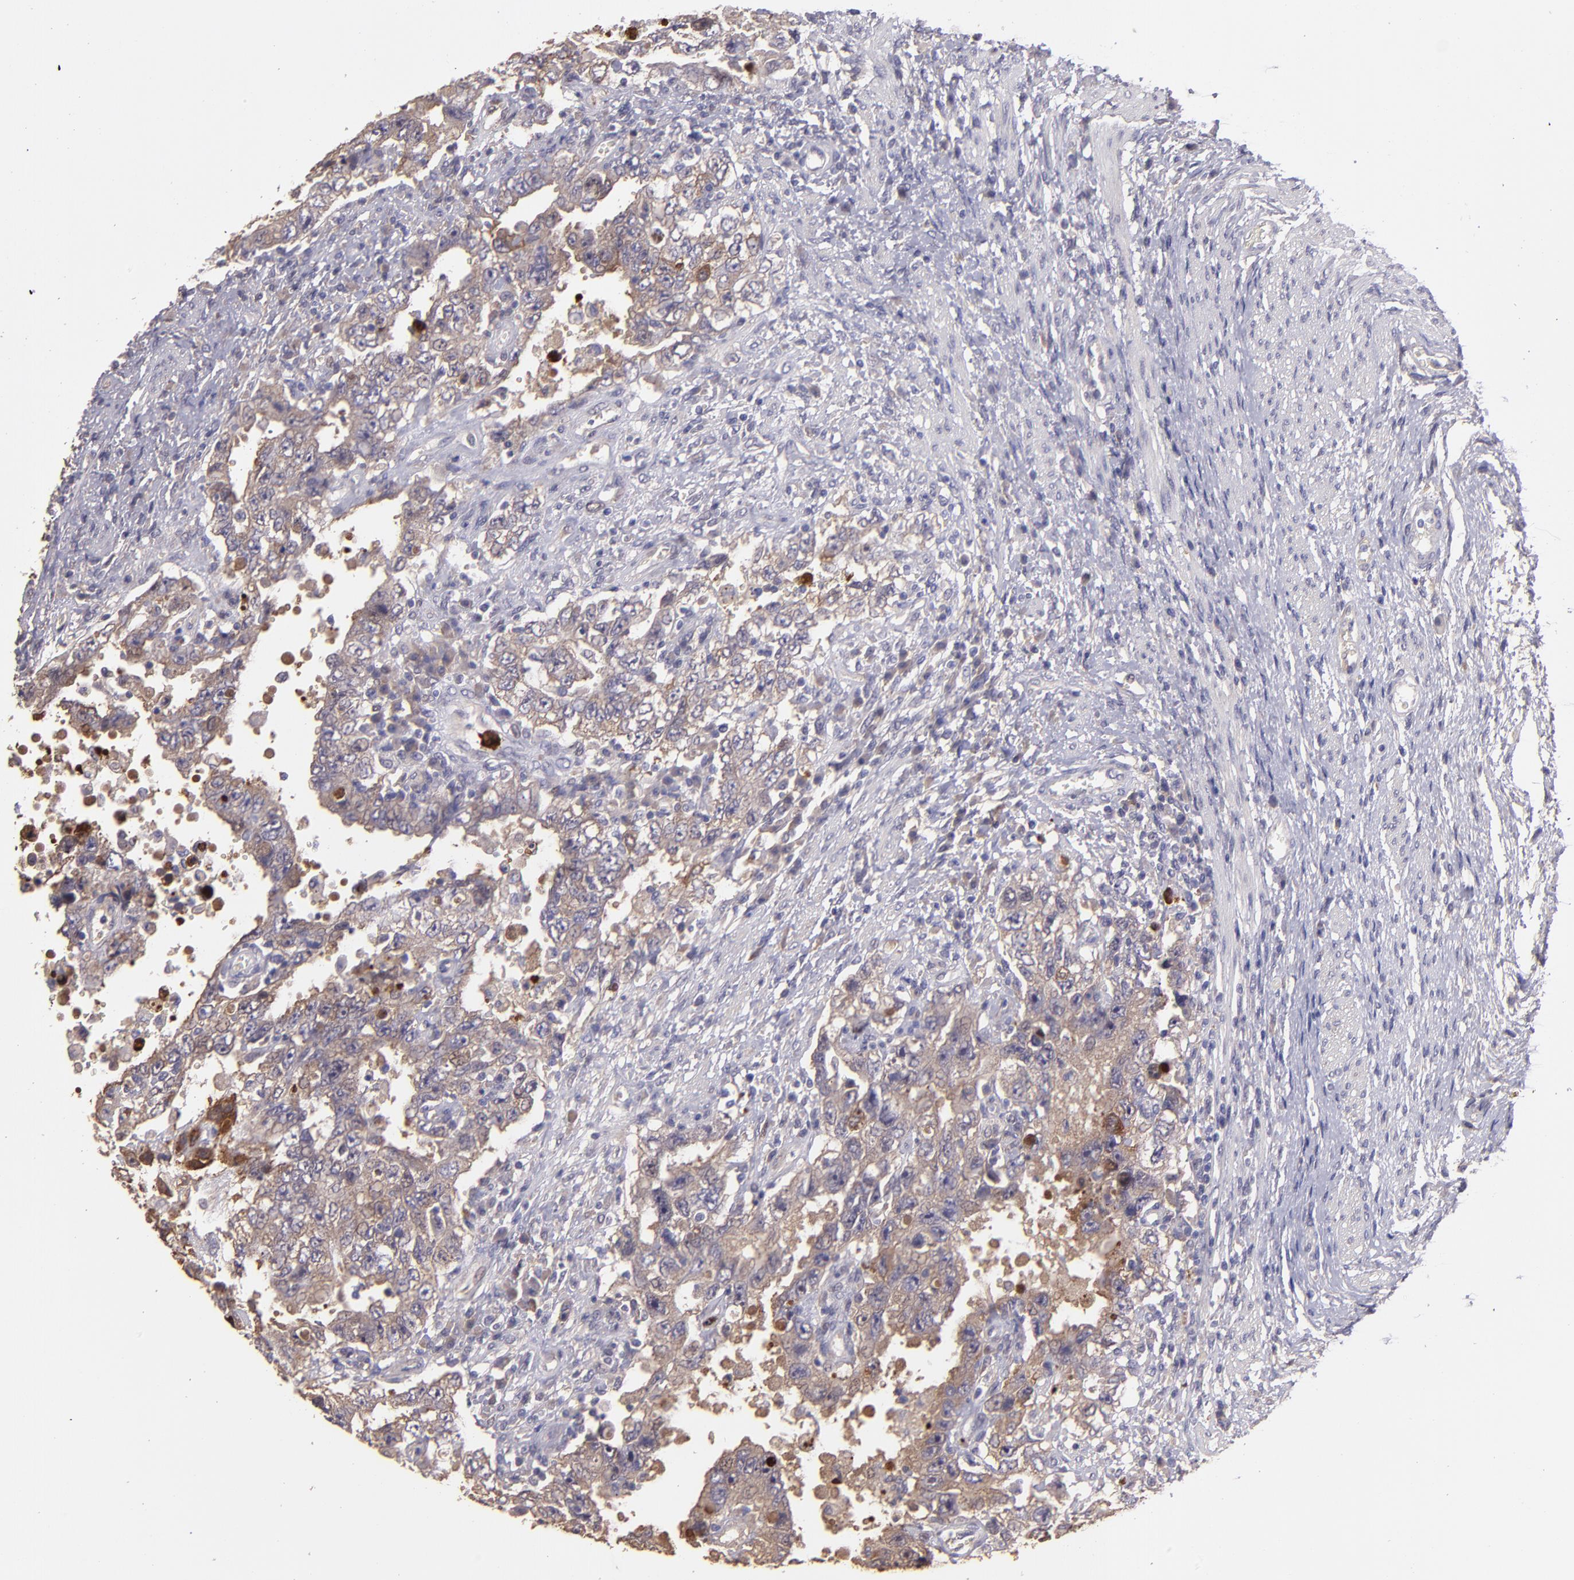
{"staining": {"intensity": "moderate", "quantity": ">75%", "location": "cytoplasmic/membranous"}, "tissue": "testis cancer", "cell_type": "Tumor cells", "image_type": "cancer", "snomed": [{"axis": "morphology", "description": "Carcinoma, Embryonal, NOS"}, {"axis": "topography", "description": "Testis"}], "caption": "Human embryonal carcinoma (testis) stained with a brown dye demonstrates moderate cytoplasmic/membranous positive expression in approximately >75% of tumor cells.", "gene": "PAPPA", "patient": {"sex": "male", "age": 26}}